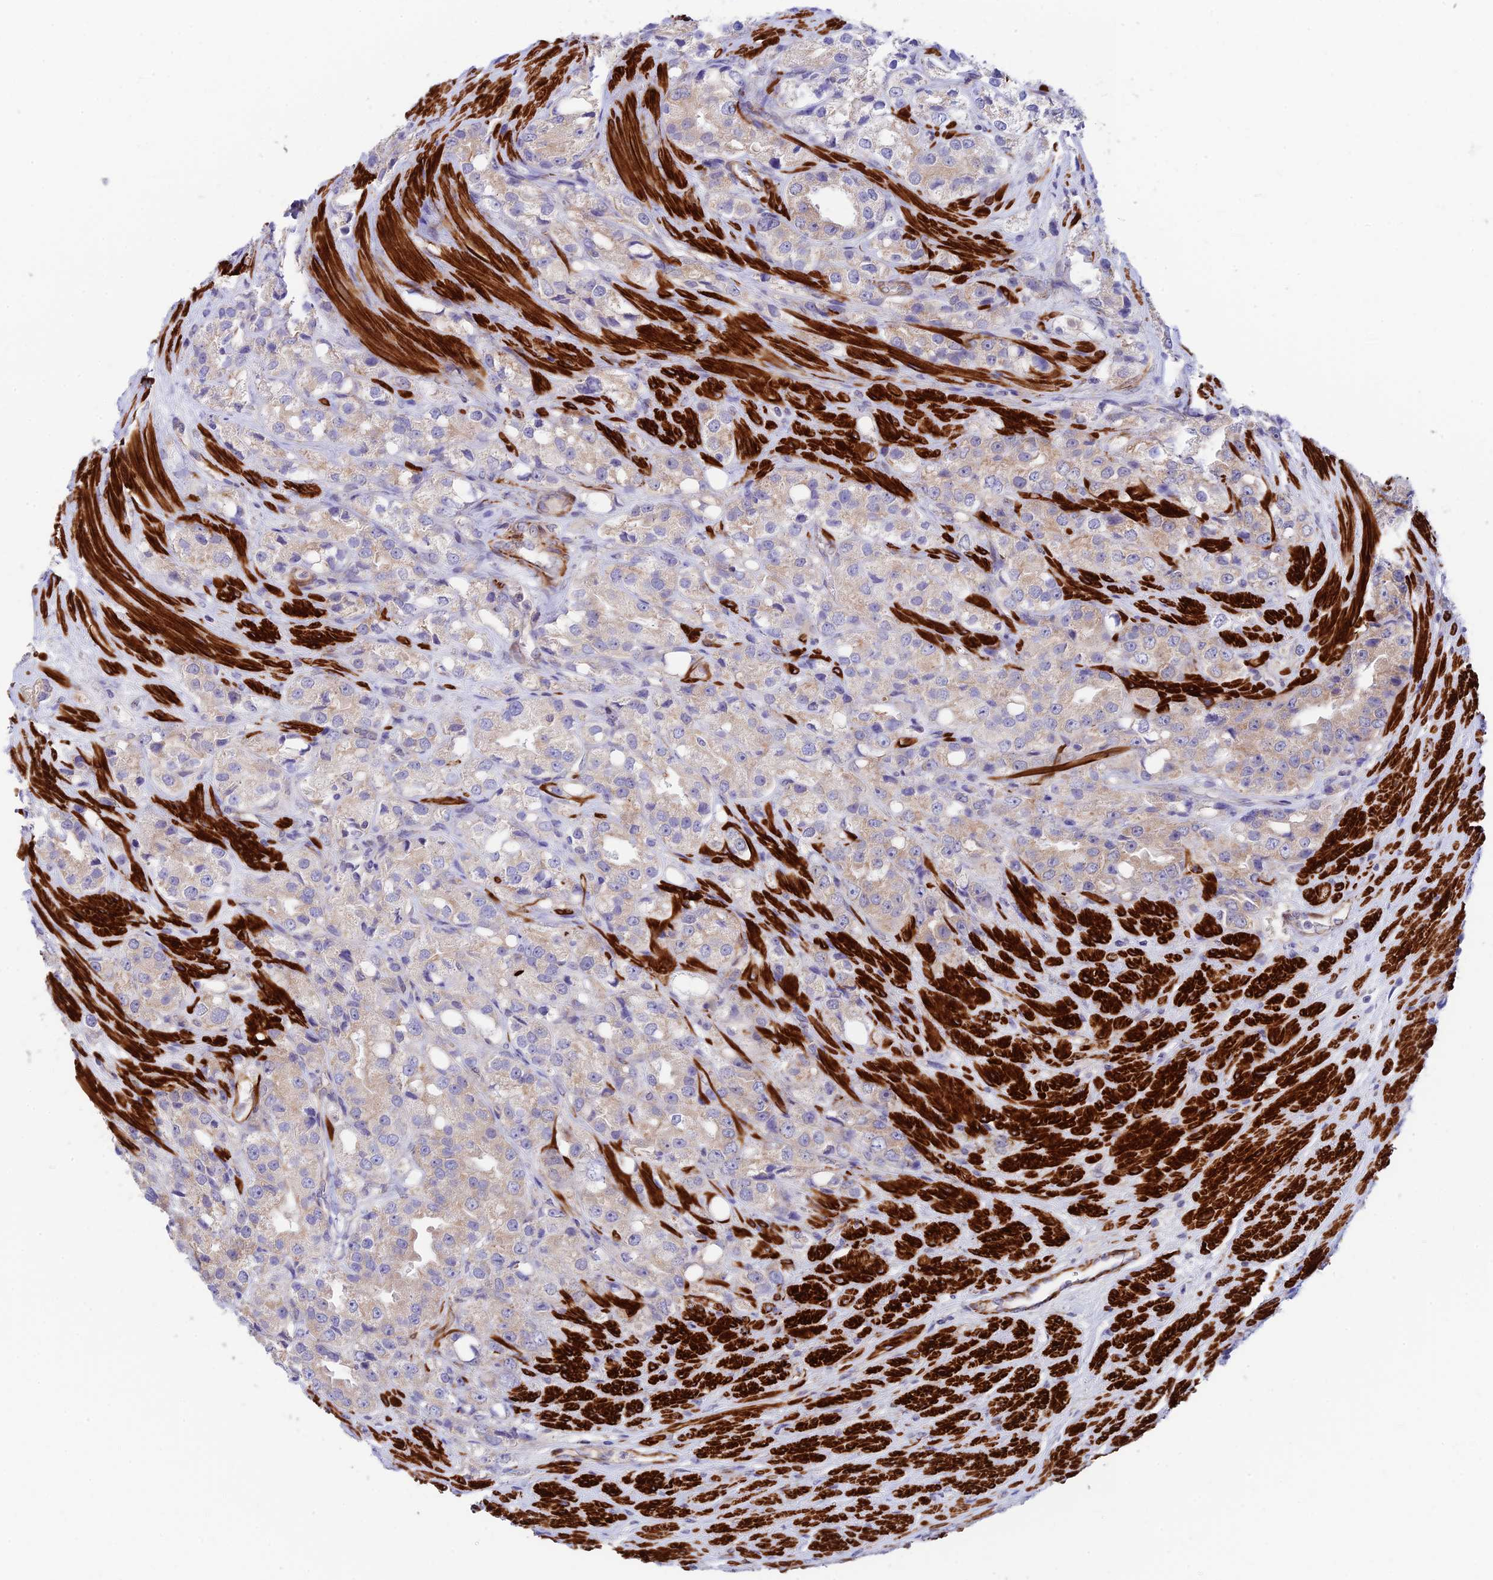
{"staining": {"intensity": "weak", "quantity": "25%-75%", "location": "cytoplasmic/membranous"}, "tissue": "prostate cancer", "cell_type": "Tumor cells", "image_type": "cancer", "snomed": [{"axis": "morphology", "description": "Adenocarcinoma, NOS"}, {"axis": "topography", "description": "Prostate"}], "caption": "Immunohistochemistry (IHC) of prostate cancer displays low levels of weak cytoplasmic/membranous positivity in about 25%-75% of tumor cells. The staining was performed using DAB (3,3'-diaminobenzidine) to visualize the protein expression in brown, while the nuclei were stained in blue with hematoxylin (Magnification: 20x).", "gene": "ANKRD50", "patient": {"sex": "male", "age": 79}}